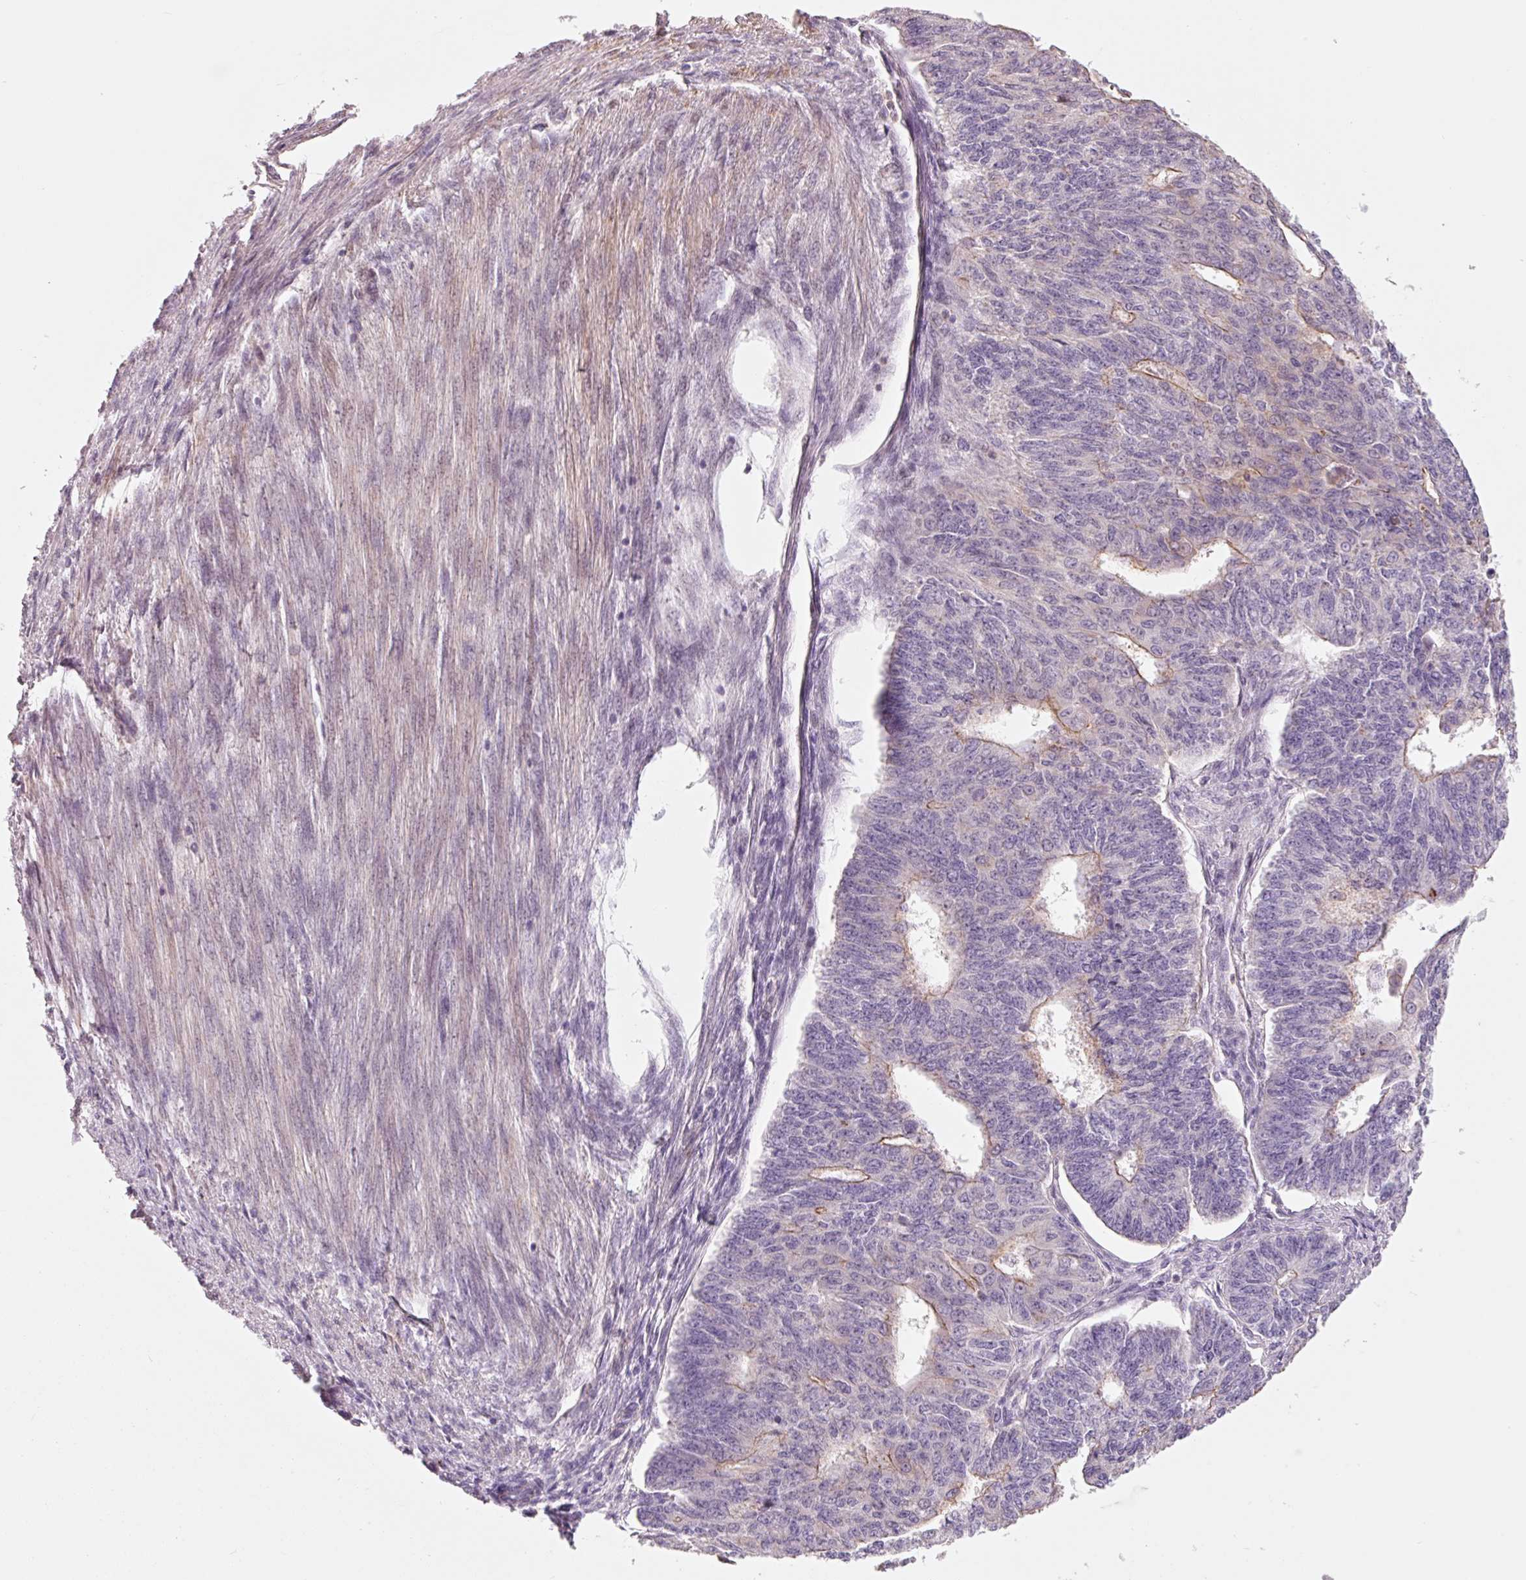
{"staining": {"intensity": "moderate", "quantity": "<25%", "location": "cytoplasmic/membranous"}, "tissue": "endometrial cancer", "cell_type": "Tumor cells", "image_type": "cancer", "snomed": [{"axis": "morphology", "description": "Adenocarcinoma, NOS"}, {"axis": "topography", "description": "Endometrium"}], "caption": "Protein expression analysis of human endometrial adenocarcinoma reveals moderate cytoplasmic/membranous expression in about <25% of tumor cells.", "gene": "DAPP1", "patient": {"sex": "female", "age": 32}}